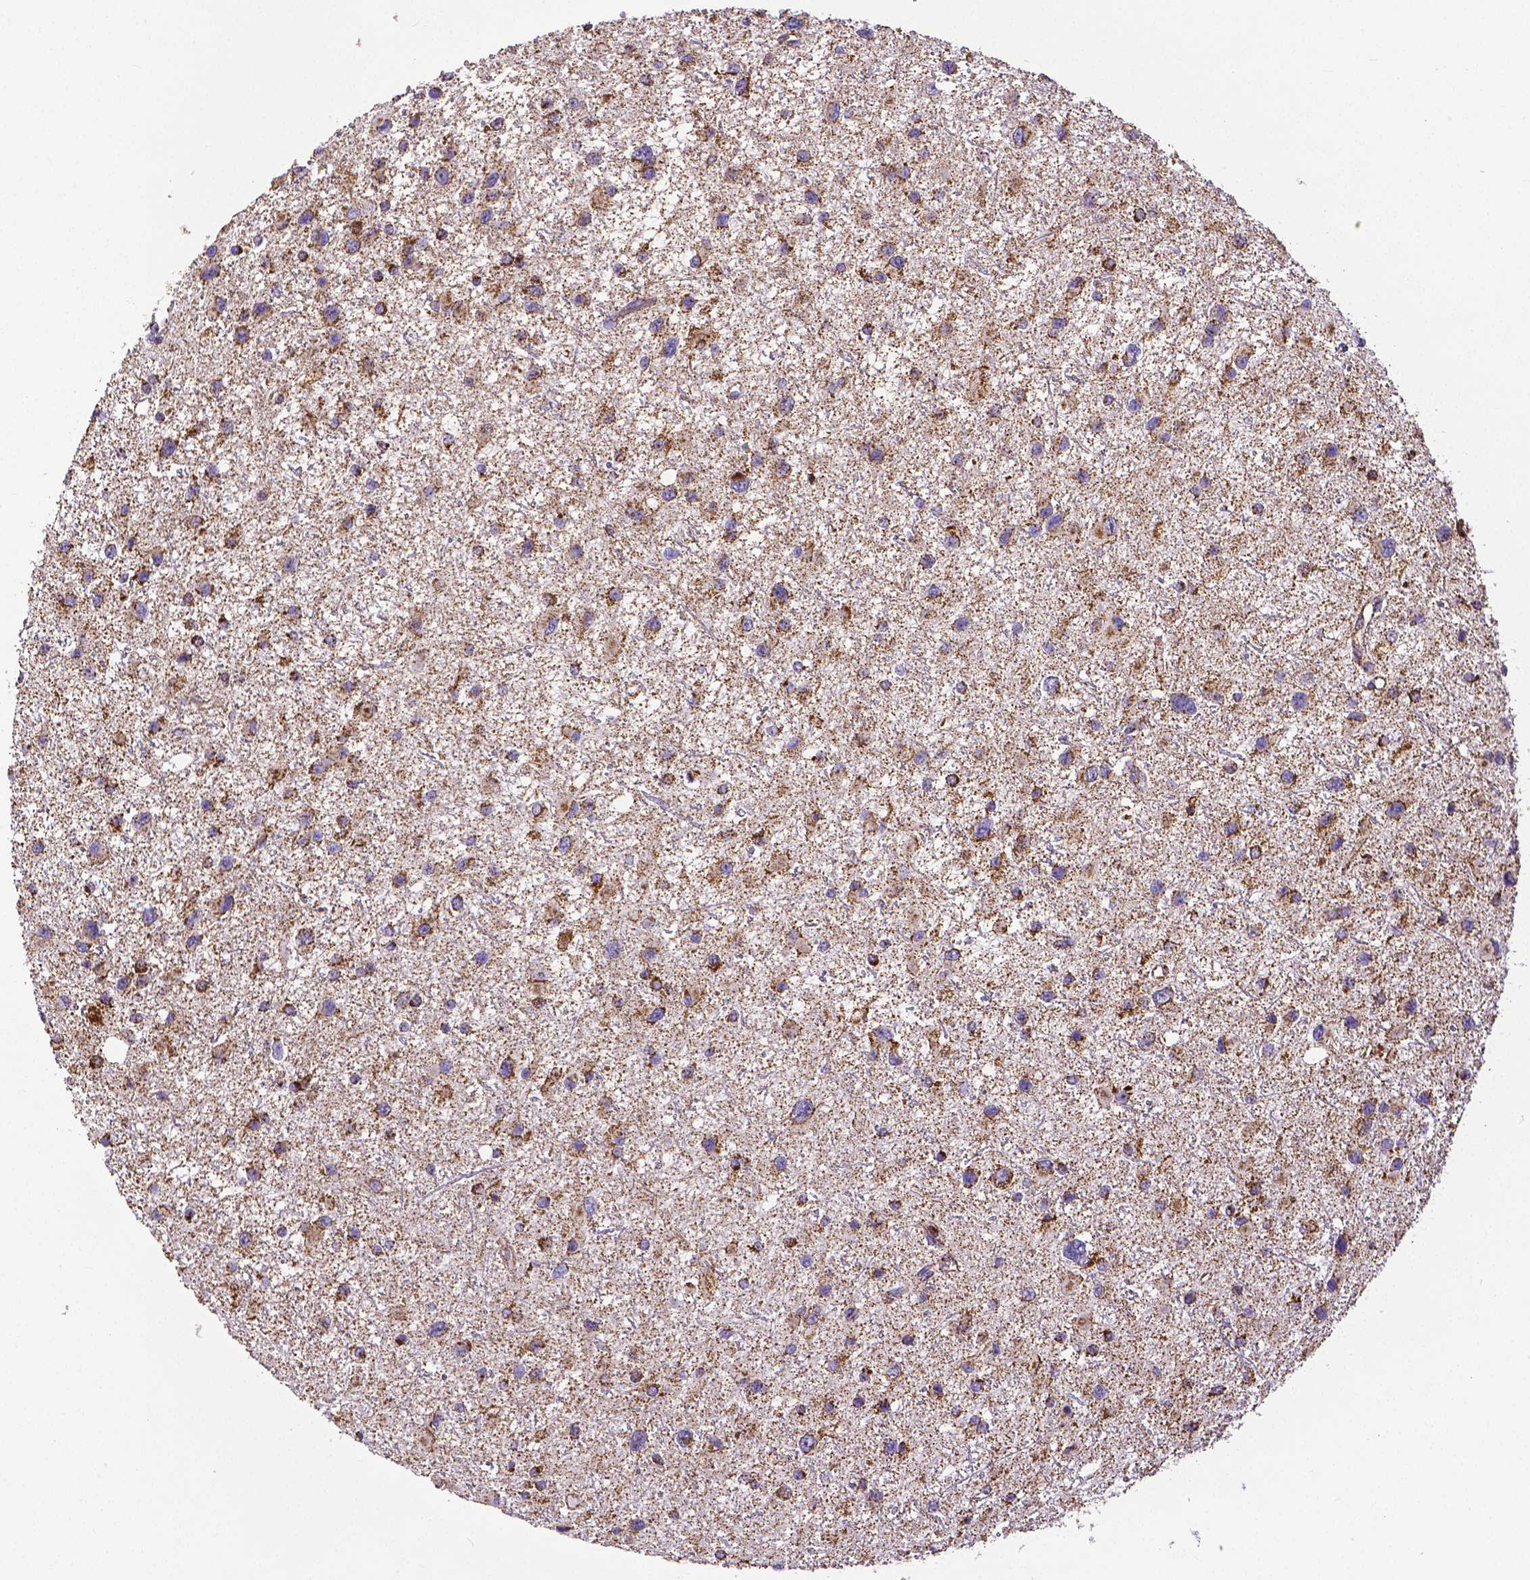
{"staining": {"intensity": "moderate", "quantity": ">75%", "location": "cytoplasmic/membranous"}, "tissue": "glioma", "cell_type": "Tumor cells", "image_type": "cancer", "snomed": [{"axis": "morphology", "description": "Glioma, malignant, Low grade"}, {"axis": "topography", "description": "Brain"}], "caption": "Glioma was stained to show a protein in brown. There is medium levels of moderate cytoplasmic/membranous positivity in about >75% of tumor cells. (DAB IHC, brown staining for protein, blue staining for nuclei).", "gene": "MACC1", "patient": {"sex": "female", "age": 32}}